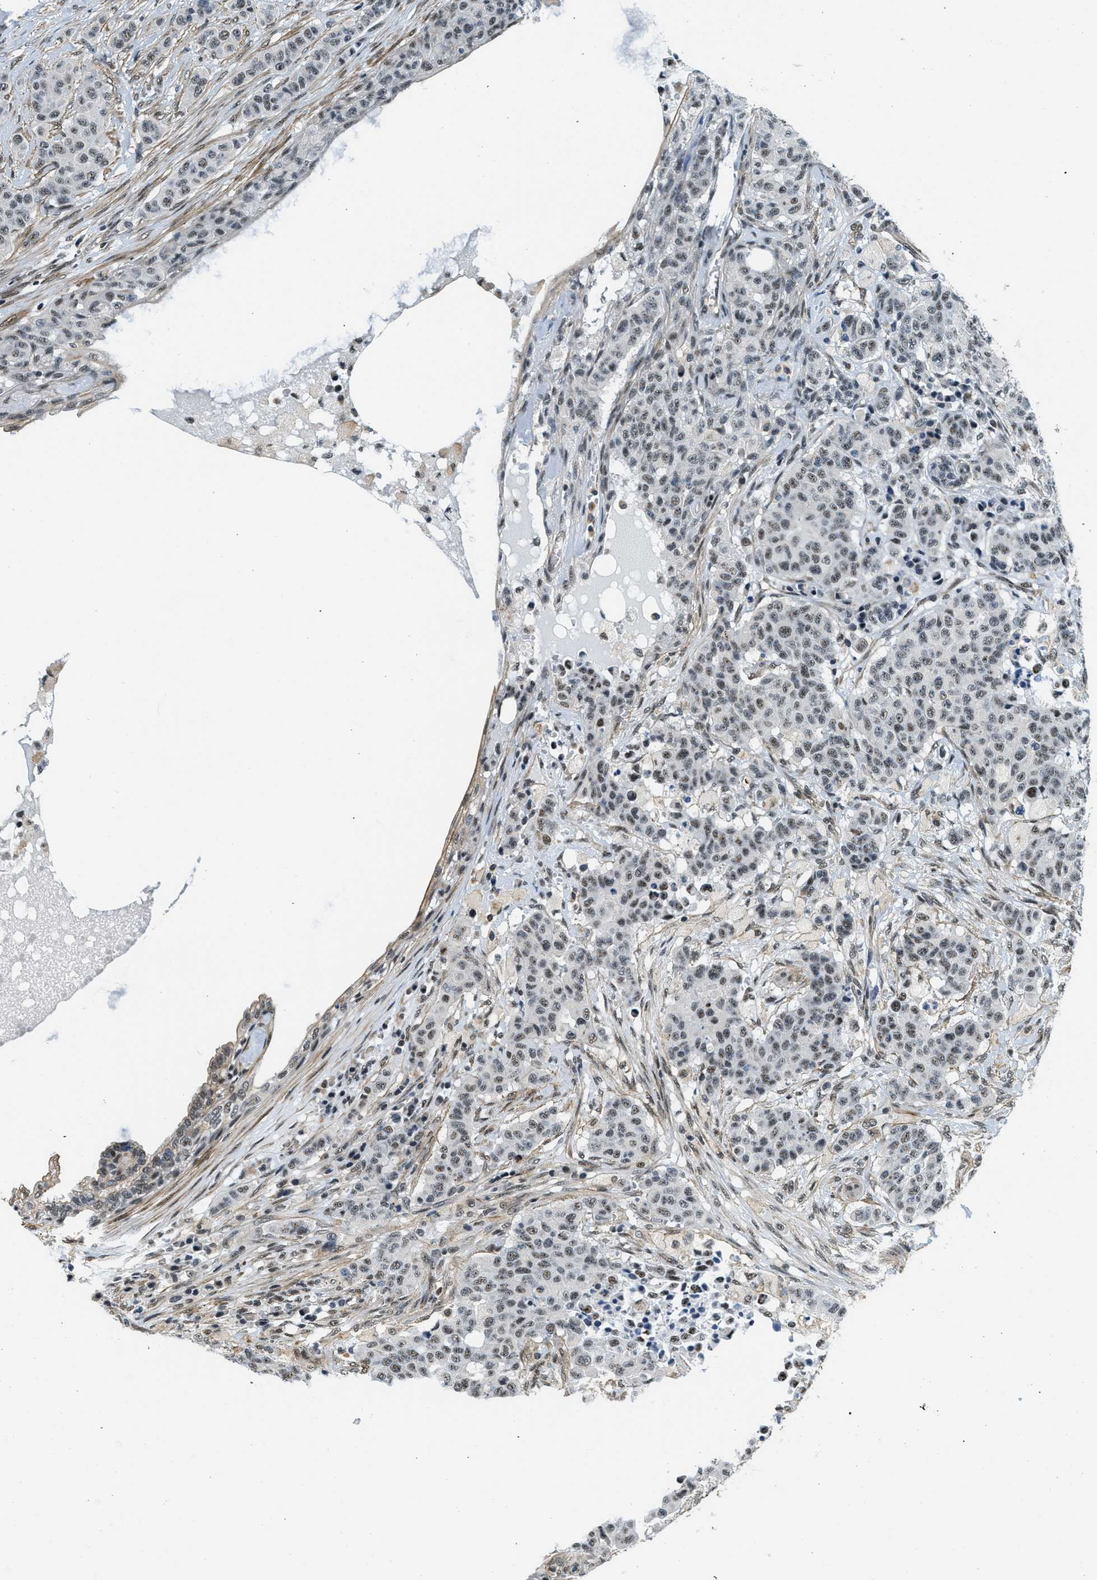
{"staining": {"intensity": "weak", "quantity": ">75%", "location": "cytoplasmic/membranous,nuclear"}, "tissue": "breast cancer", "cell_type": "Tumor cells", "image_type": "cancer", "snomed": [{"axis": "morphology", "description": "Normal tissue, NOS"}, {"axis": "morphology", "description": "Duct carcinoma"}, {"axis": "topography", "description": "Breast"}], "caption": "Immunohistochemistry (IHC) (DAB) staining of human breast cancer displays weak cytoplasmic/membranous and nuclear protein staining in approximately >75% of tumor cells.", "gene": "CFAP36", "patient": {"sex": "female", "age": 40}}